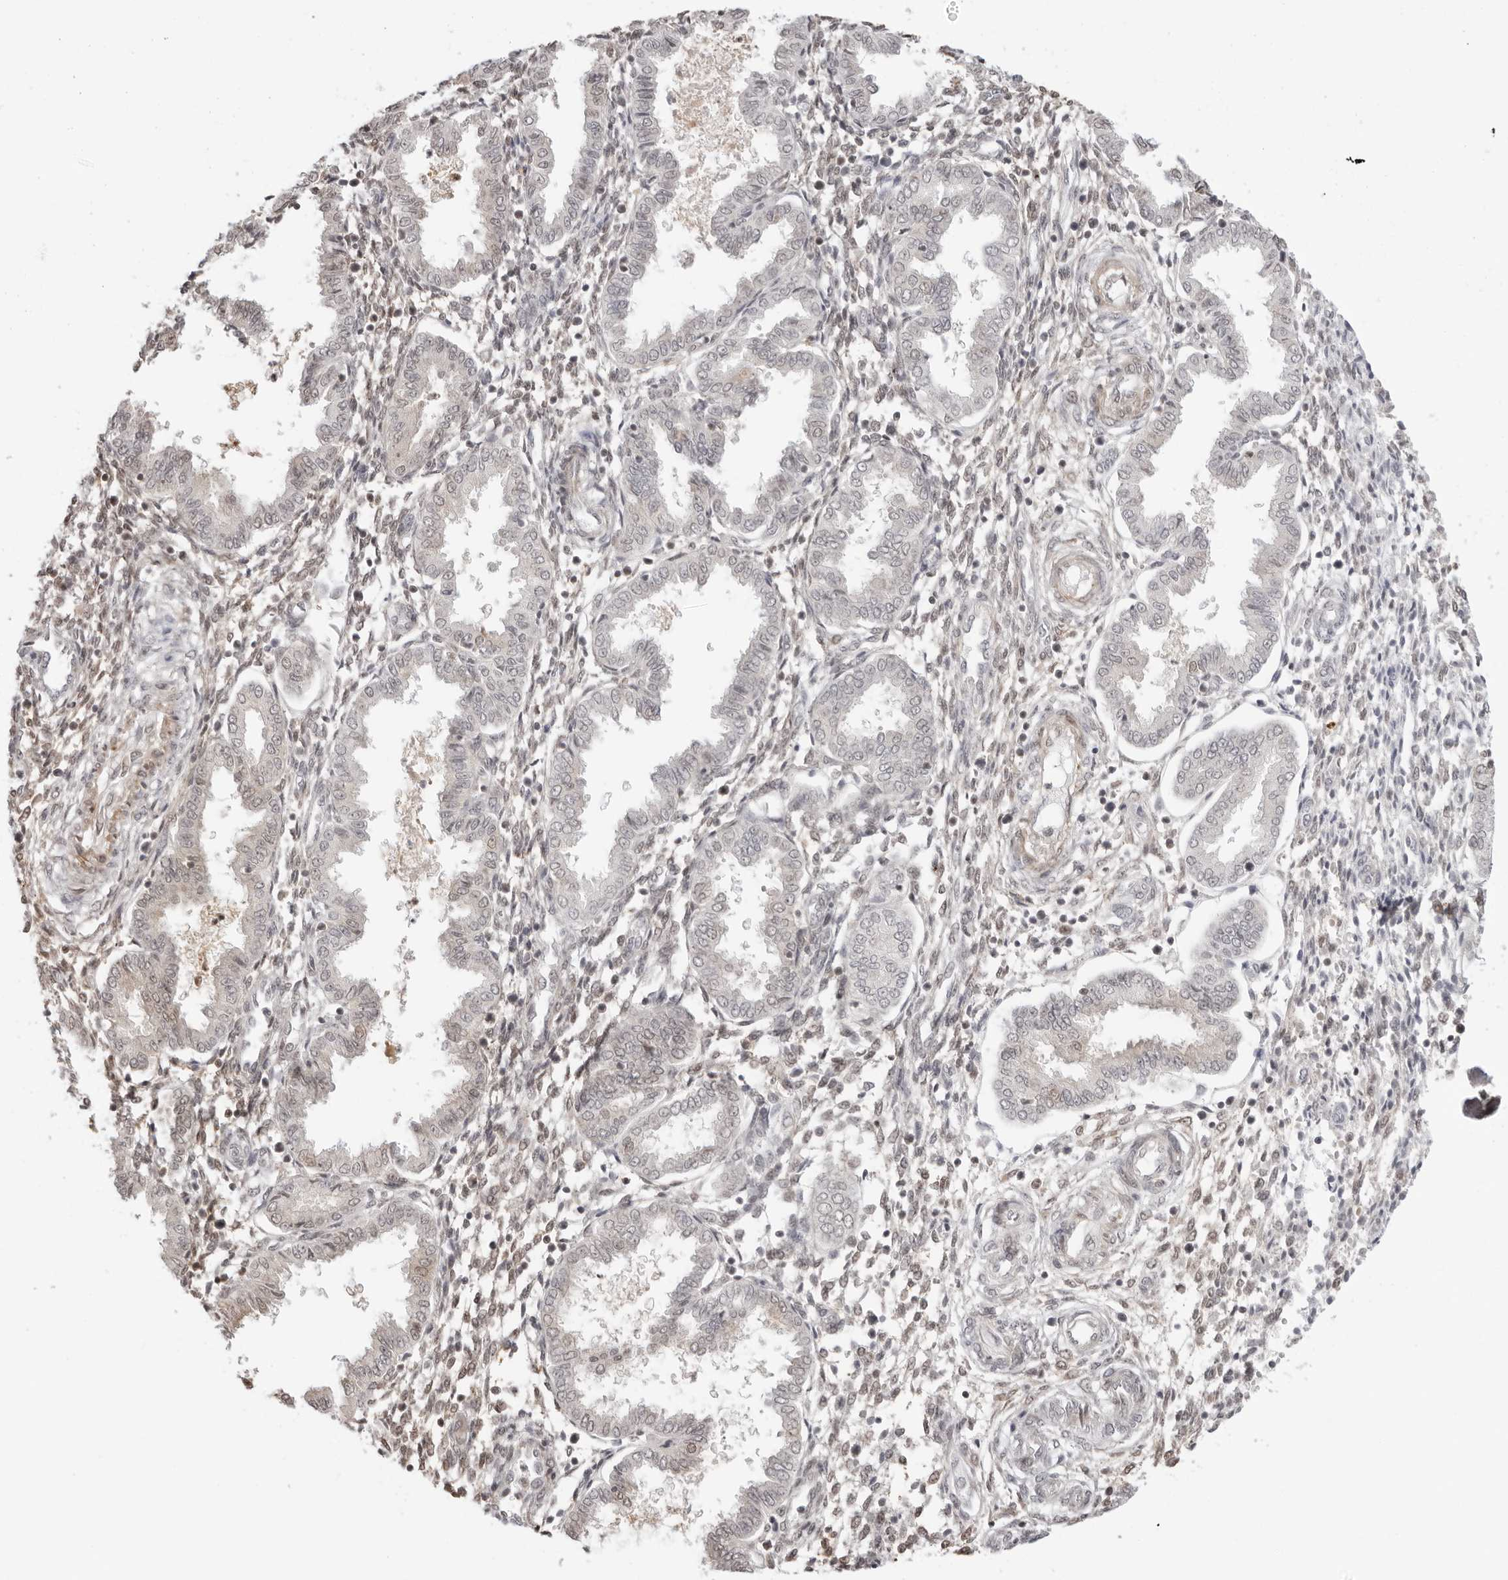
{"staining": {"intensity": "weak", "quantity": "<25%", "location": "nuclear"}, "tissue": "endometrium", "cell_type": "Cells in endometrial stroma", "image_type": "normal", "snomed": [{"axis": "morphology", "description": "Normal tissue, NOS"}, {"axis": "topography", "description": "Endometrium"}], "caption": "An image of endometrium stained for a protein demonstrates no brown staining in cells in endometrial stroma. Nuclei are stained in blue.", "gene": "RNF146", "patient": {"sex": "female", "age": 33}}